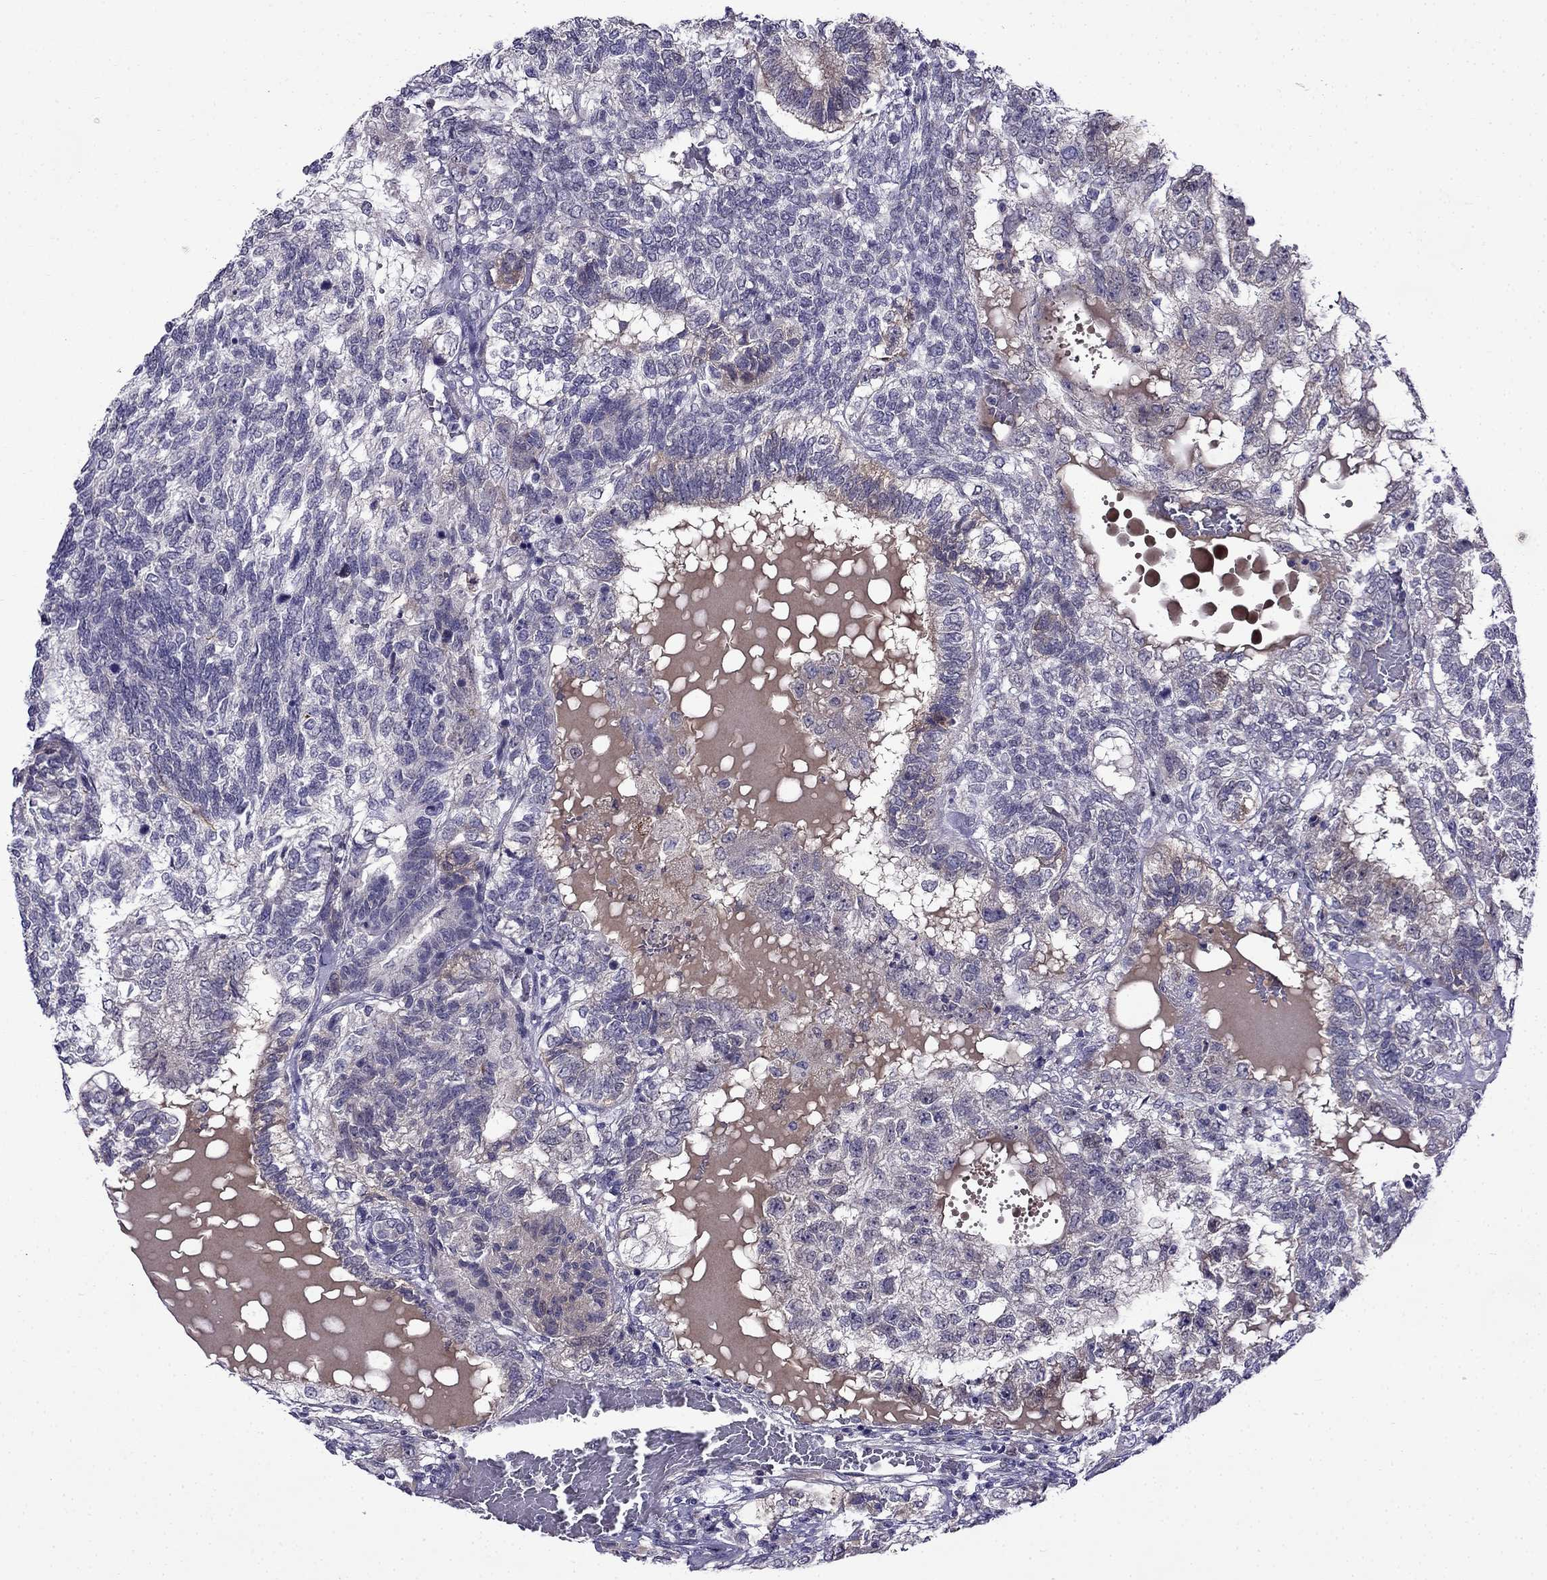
{"staining": {"intensity": "weak", "quantity": "<25%", "location": "cytoplasmic/membranous"}, "tissue": "testis cancer", "cell_type": "Tumor cells", "image_type": "cancer", "snomed": [{"axis": "morphology", "description": "Seminoma, NOS"}, {"axis": "morphology", "description": "Carcinoma, Embryonal, NOS"}, {"axis": "topography", "description": "Testis"}], "caption": "IHC of human testis cancer displays no positivity in tumor cells.", "gene": "PI16", "patient": {"sex": "male", "age": 41}}